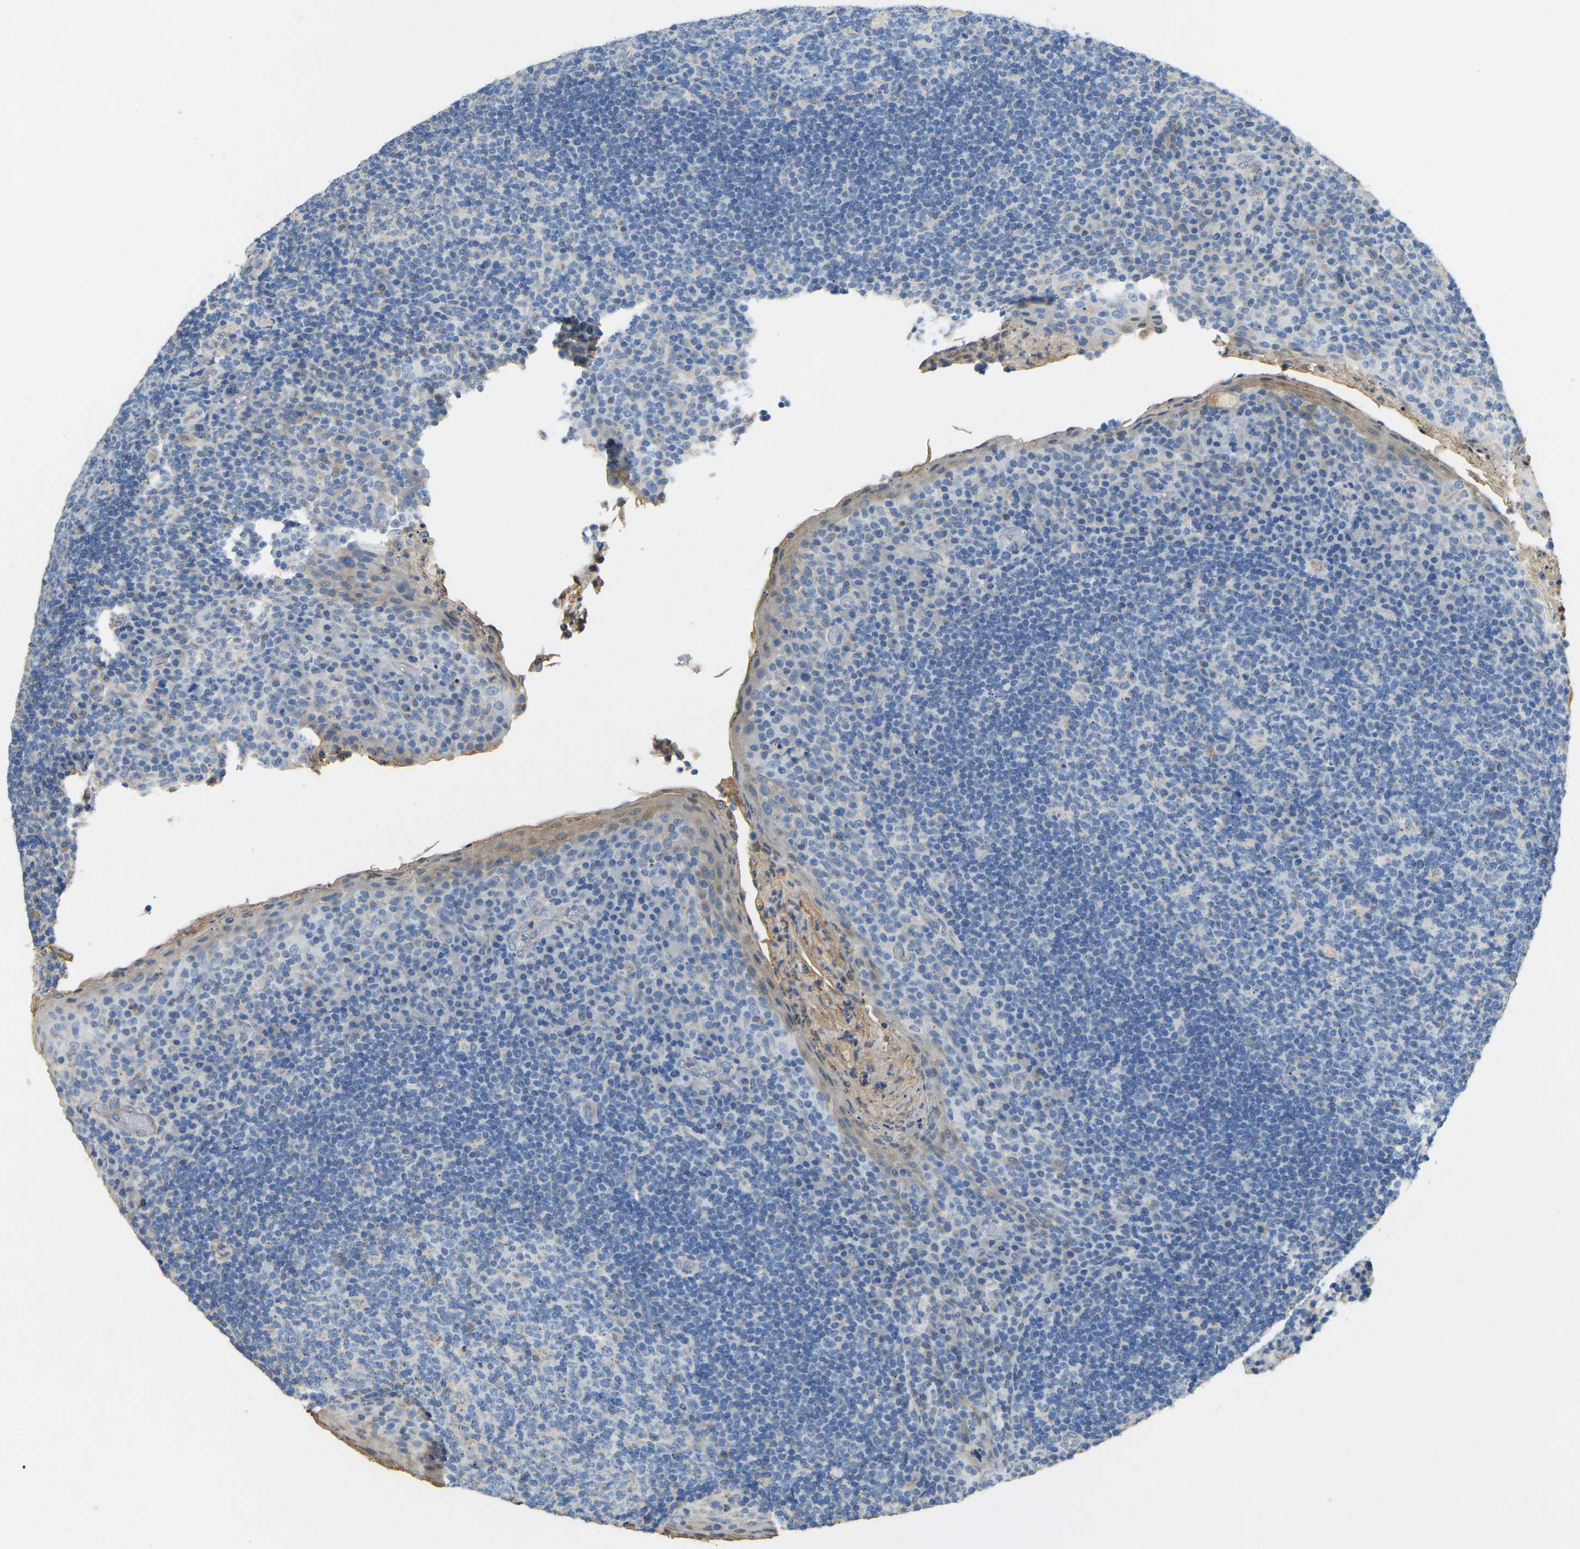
{"staining": {"intensity": "negative", "quantity": "none", "location": "none"}, "tissue": "tonsil", "cell_type": "Germinal center cells", "image_type": "normal", "snomed": [{"axis": "morphology", "description": "Normal tissue, NOS"}, {"axis": "topography", "description": "Tonsil"}], "caption": "DAB (3,3'-diaminobenzidine) immunohistochemical staining of unremarkable tonsil displays no significant positivity in germinal center cells. The staining is performed using DAB (3,3'-diaminobenzidine) brown chromogen with nuclei counter-stained in using hematoxylin.", "gene": "TECTA", "patient": {"sex": "male", "age": 17}}